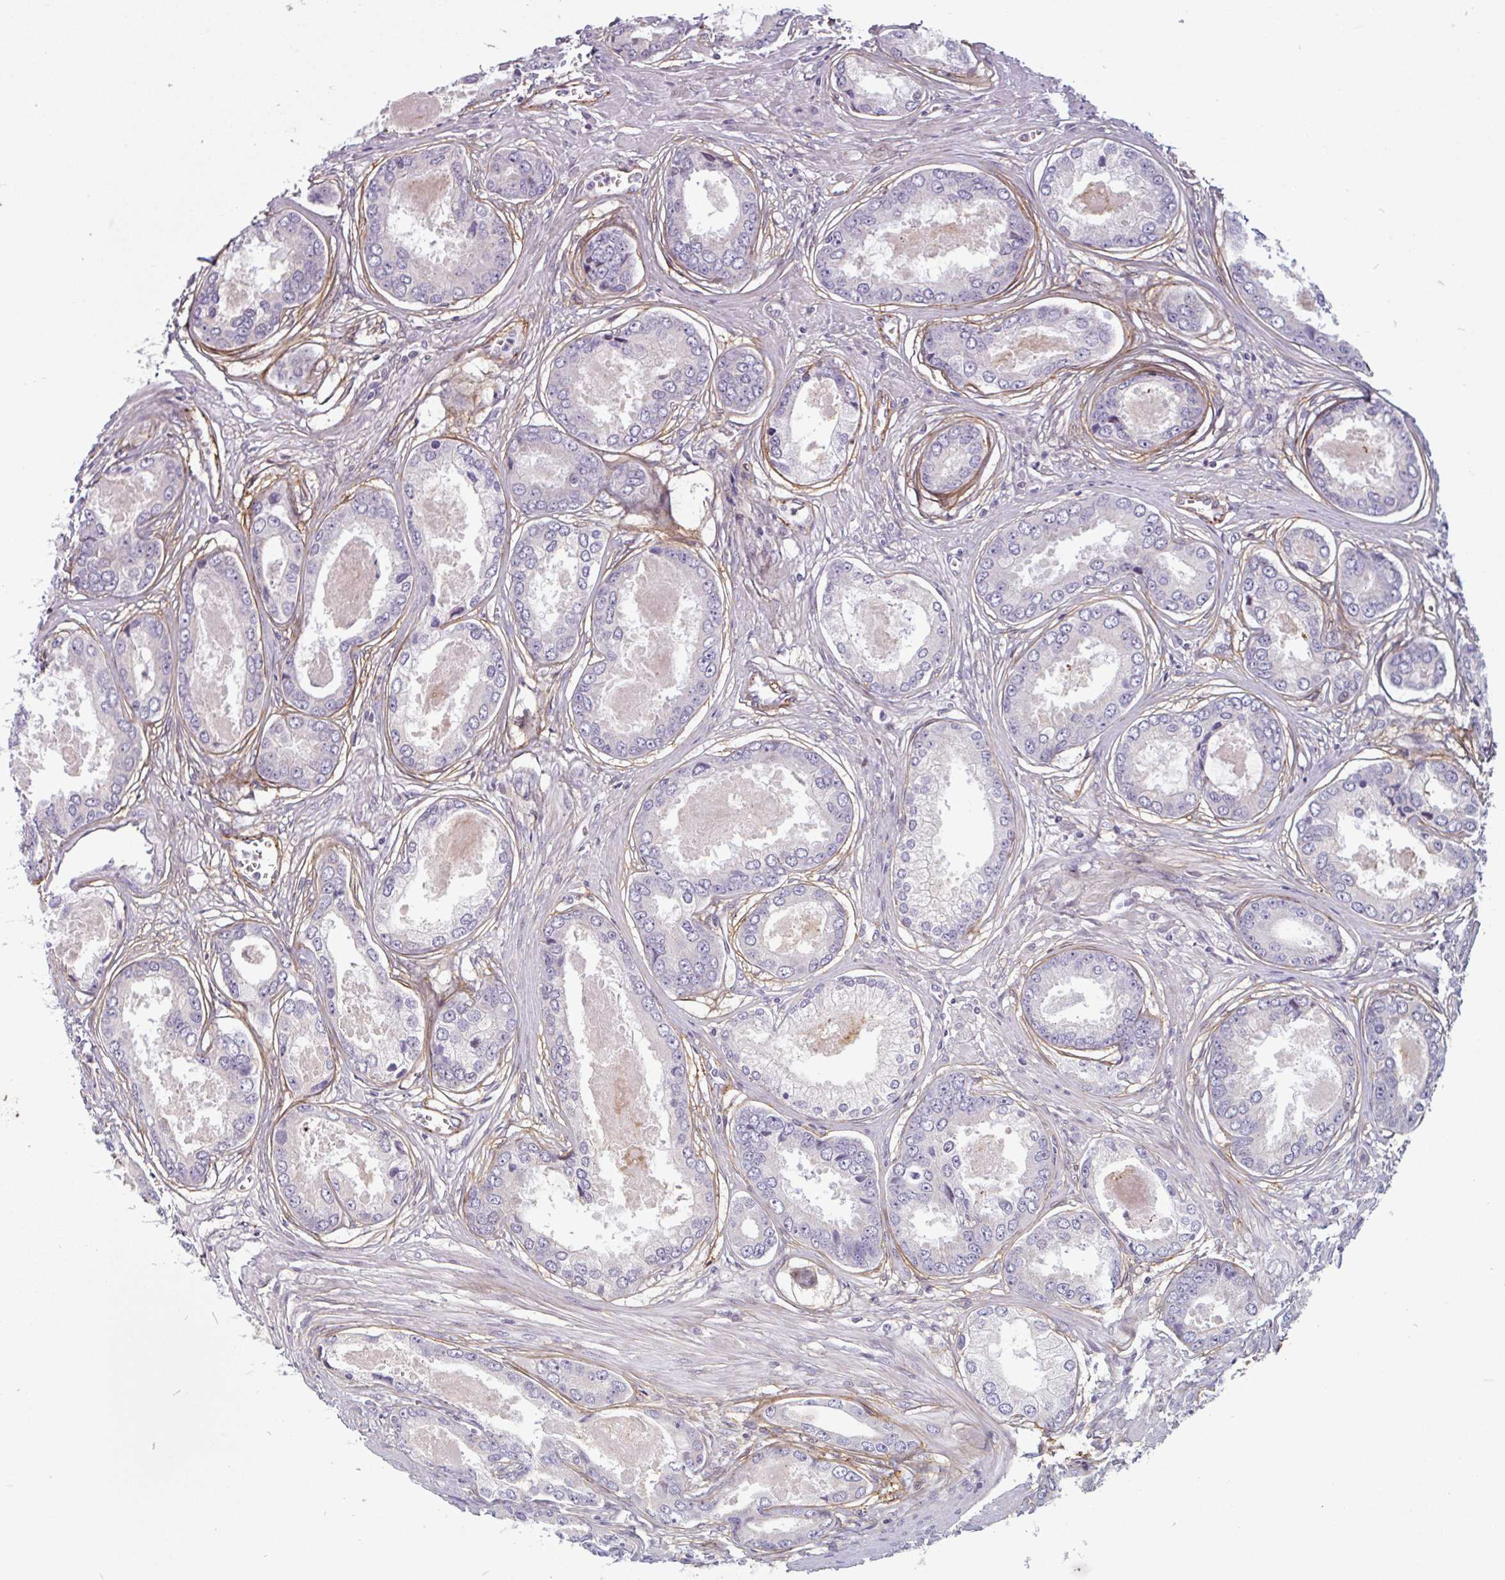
{"staining": {"intensity": "negative", "quantity": "none", "location": "none"}, "tissue": "prostate cancer", "cell_type": "Tumor cells", "image_type": "cancer", "snomed": [{"axis": "morphology", "description": "Adenocarcinoma, Low grade"}, {"axis": "topography", "description": "Prostate"}], "caption": "Prostate cancer stained for a protein using immunohistochemistry (IHC) exhibits no expression tumor cells.", "gene": "TMEM119", "patient": {"sex": "male", "age": 68}}